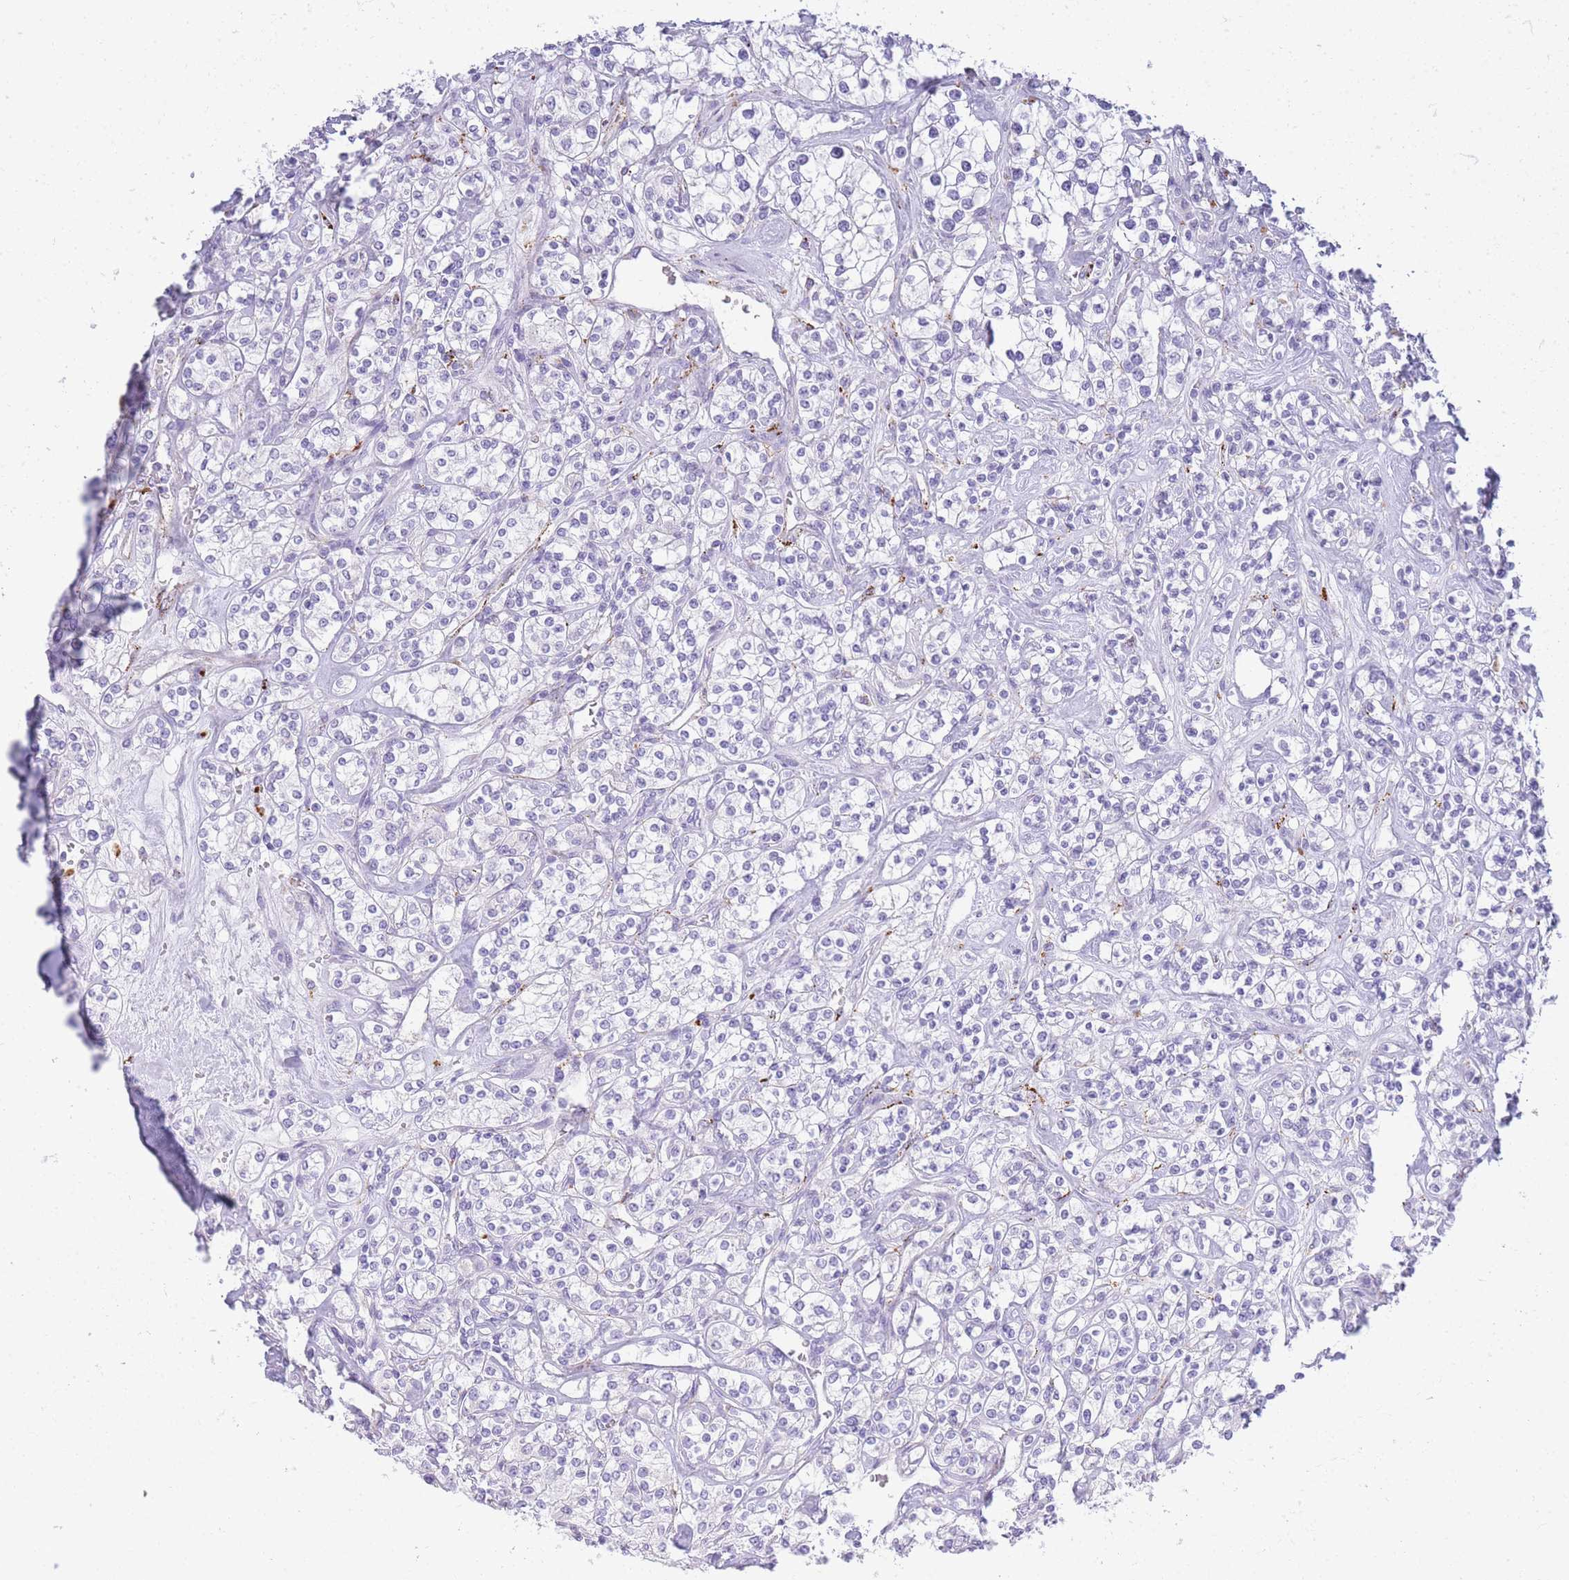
{"staining": {"intensity": "negative", "quantity": "none", "location": "none"}, "tissue": "renal cancer", "cell_type": "Tumor cells", "image_type": "cancer", "snomed": [{"axis": "morphology", "description": "Adenocarcinoma, NOS"}, {"axis": "topography", "description": "Kidney"}], "caption": "Human renal cancer stained for a protein using immunohistochemistry displays no positivity in tumor cells.", "gene": "RHO", "patient": {"sex": "male", "age": 77}}